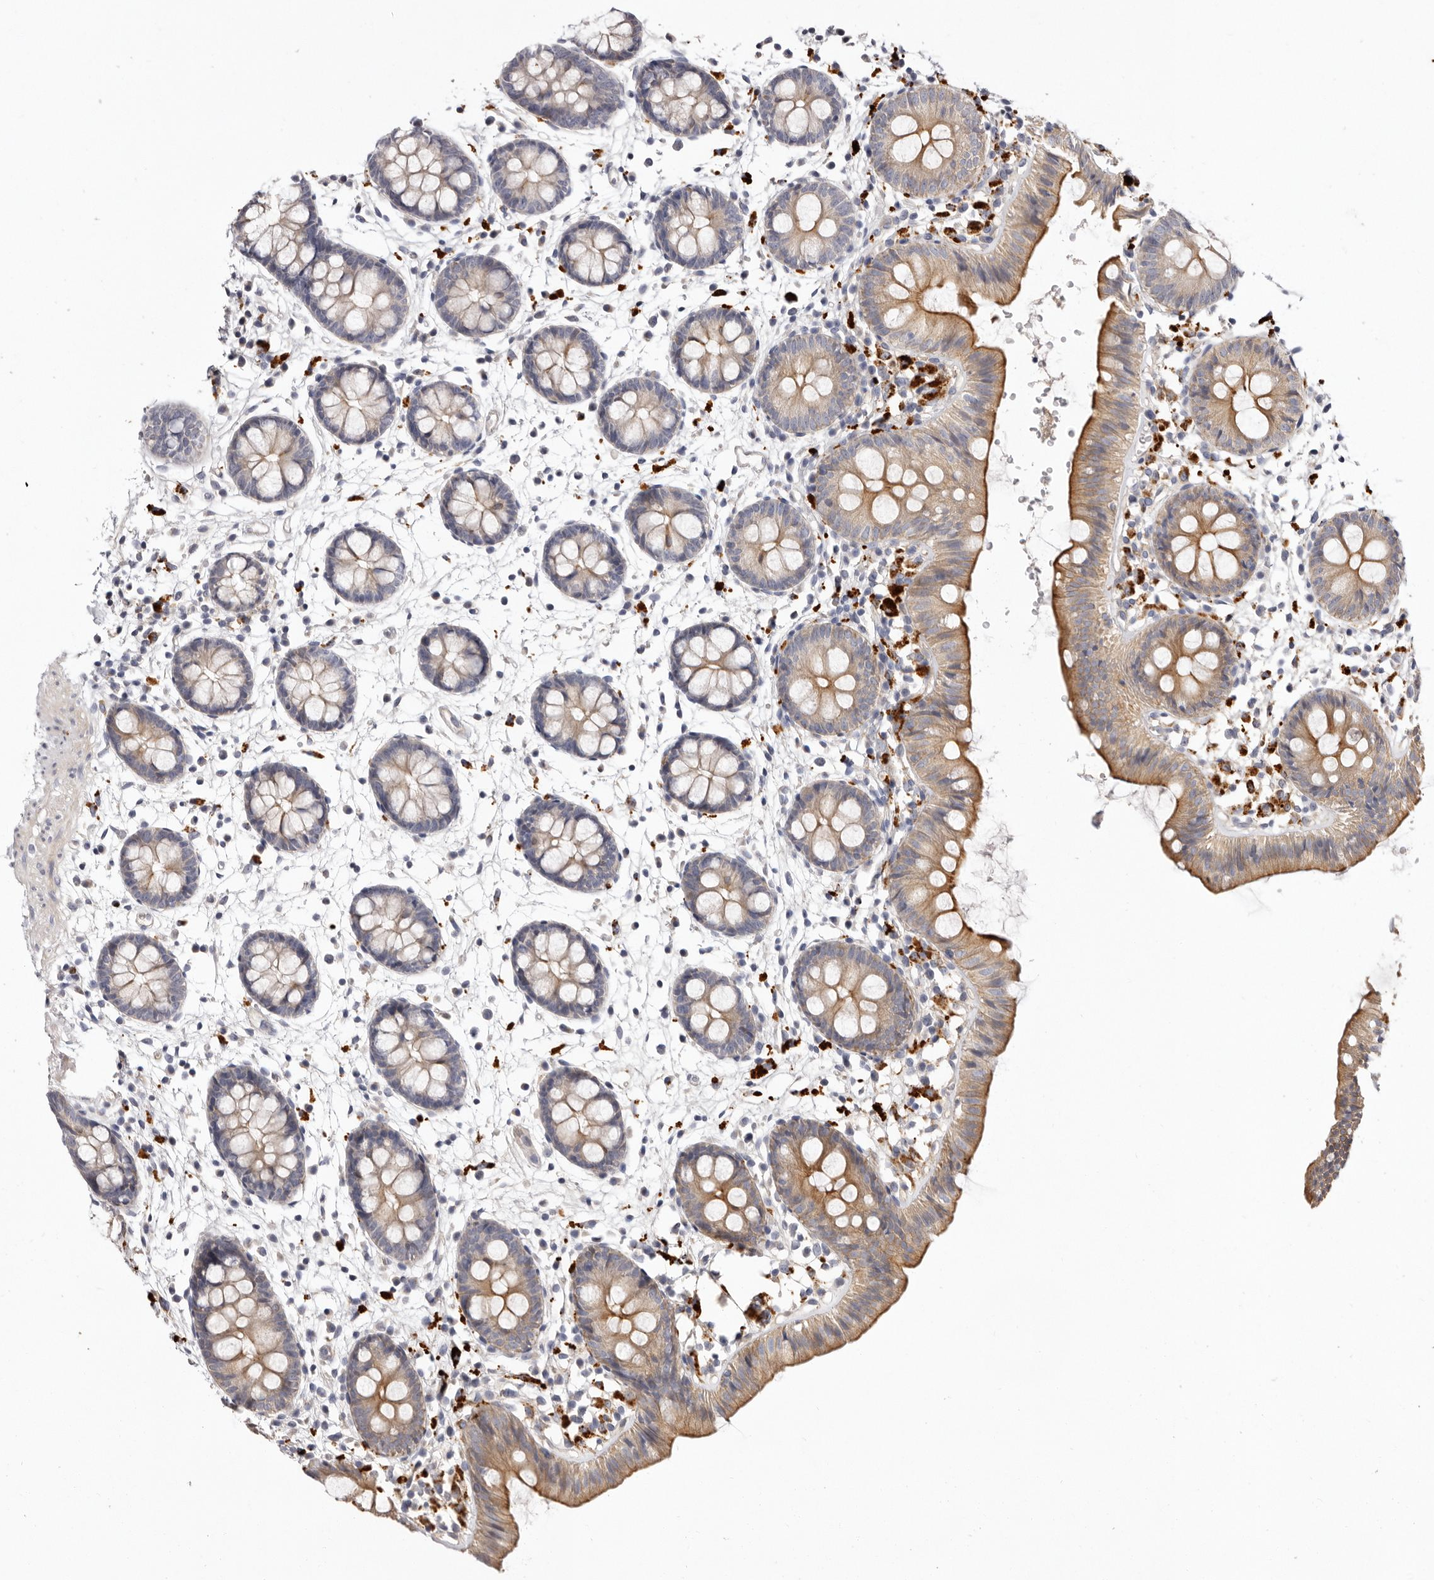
{"staining": {"intensity": "weak", "quantity": ">75%", "location": "cytoplasmic/membranous"}, "tissue": "colon", "cell_type": "Endothelial cells", "image_type": "normal", "snomed": [{"axis": "morphology", "description": "Normal tissue, NOS"}, {"axis": "topography", "description": "Colon"}], "caption": "This image shows normal colon stained with IHC to label a protein in brown. The cytoplasmic/membranous of endothelial cells show weak positivity for the protein. Nuclei are counter-stained blue.", "gene": "STK16", "patient": {"sex": "male", "age": 56}}